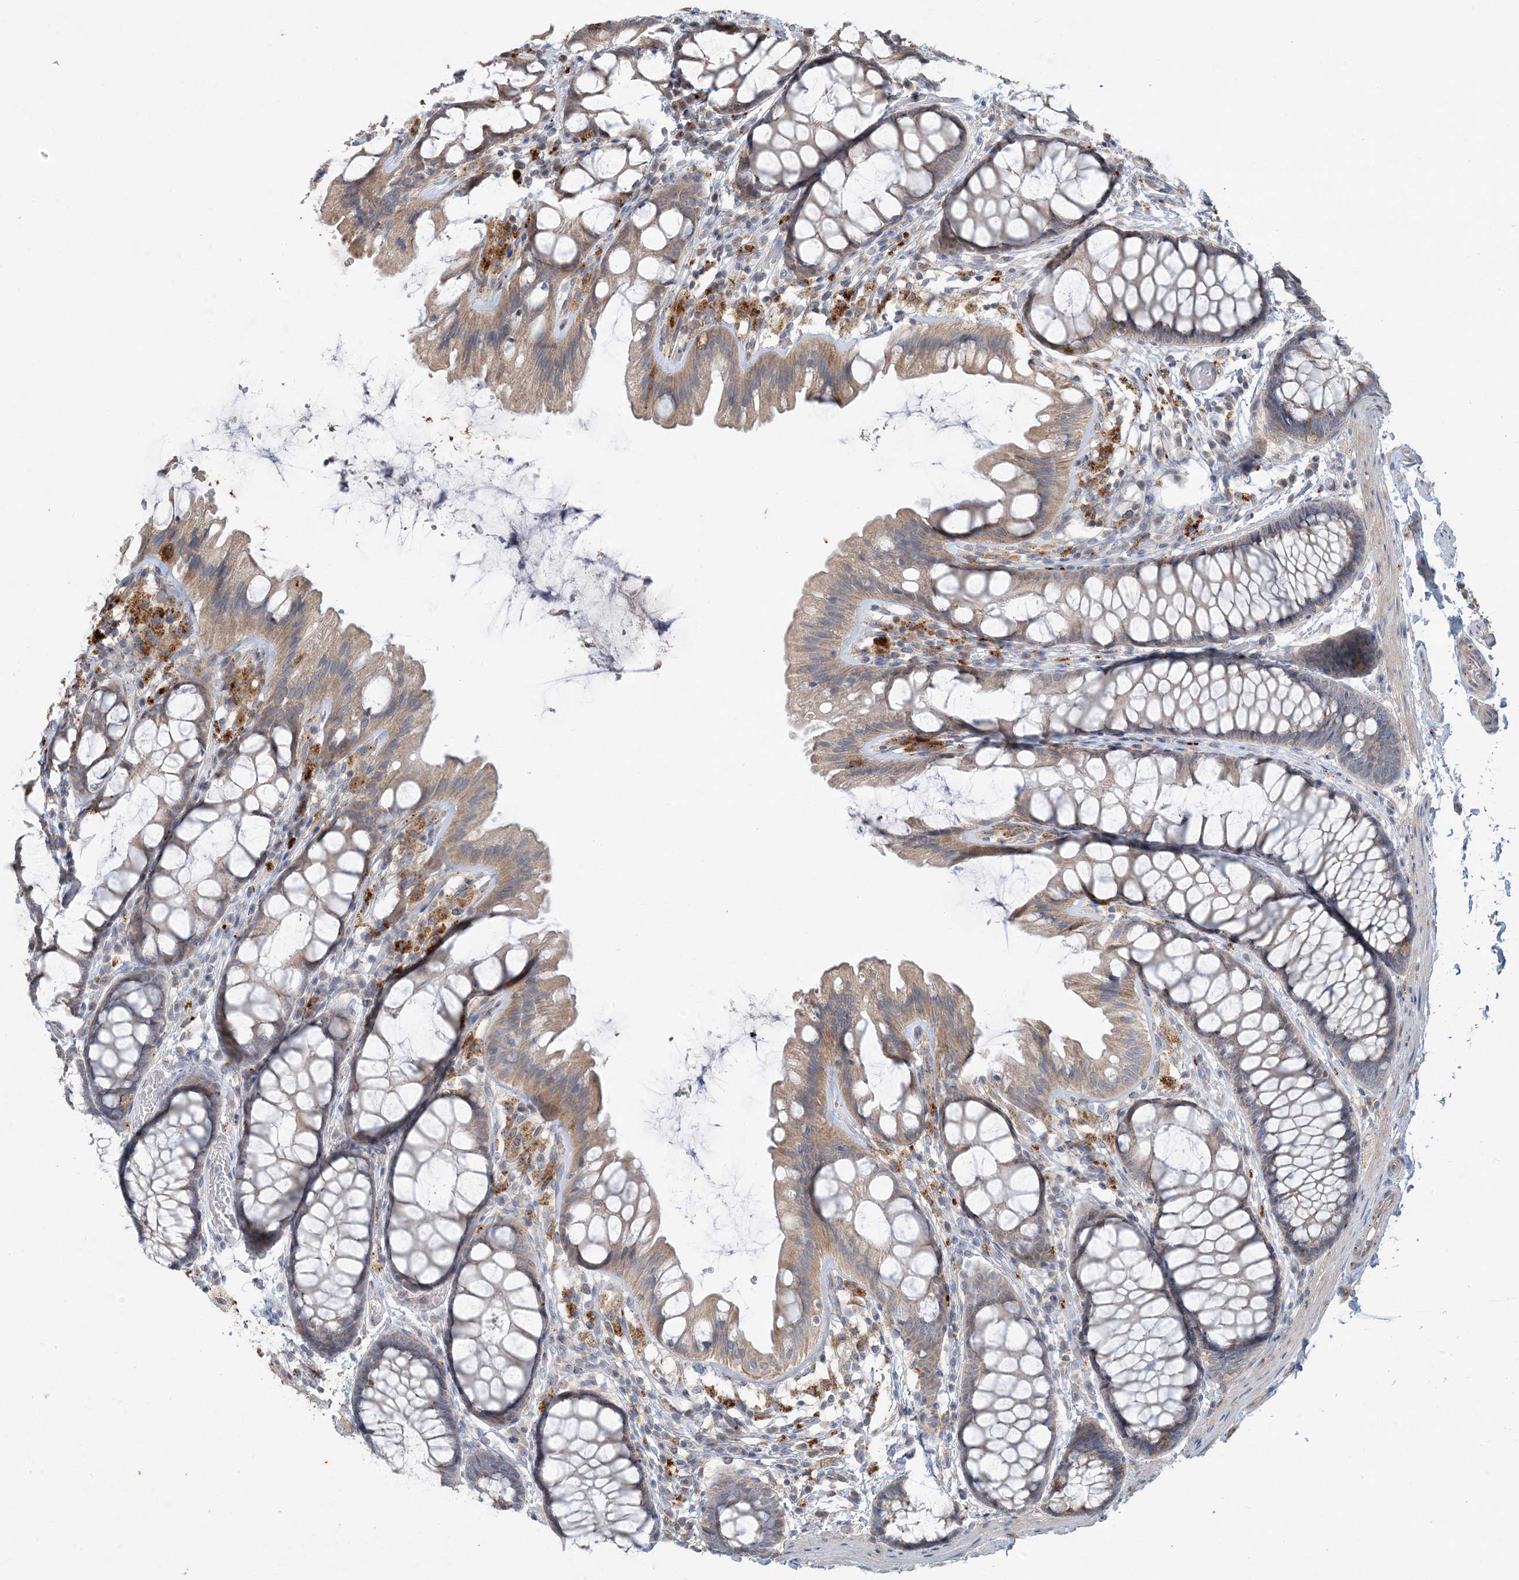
{"staining": {"intensity": "weak", "quantity": "25%-75%", "location": "cytoplasmic/membranous"}, "tissue": "colon", "cell_type": "Endothelial cells", "image_type": "normal", "snomed": [{"axis": "morphology", "description": "Normal tissue, NOS"}, {"axis": "topography", "description": "Colon"}], "caption": "Endothelial cells show weak cytoplasmic/membranous positivity in approximately 25%-75% of cells in benign colon.", "gene": "LTN1", "patient": {"sex": "male", "age": 47}}